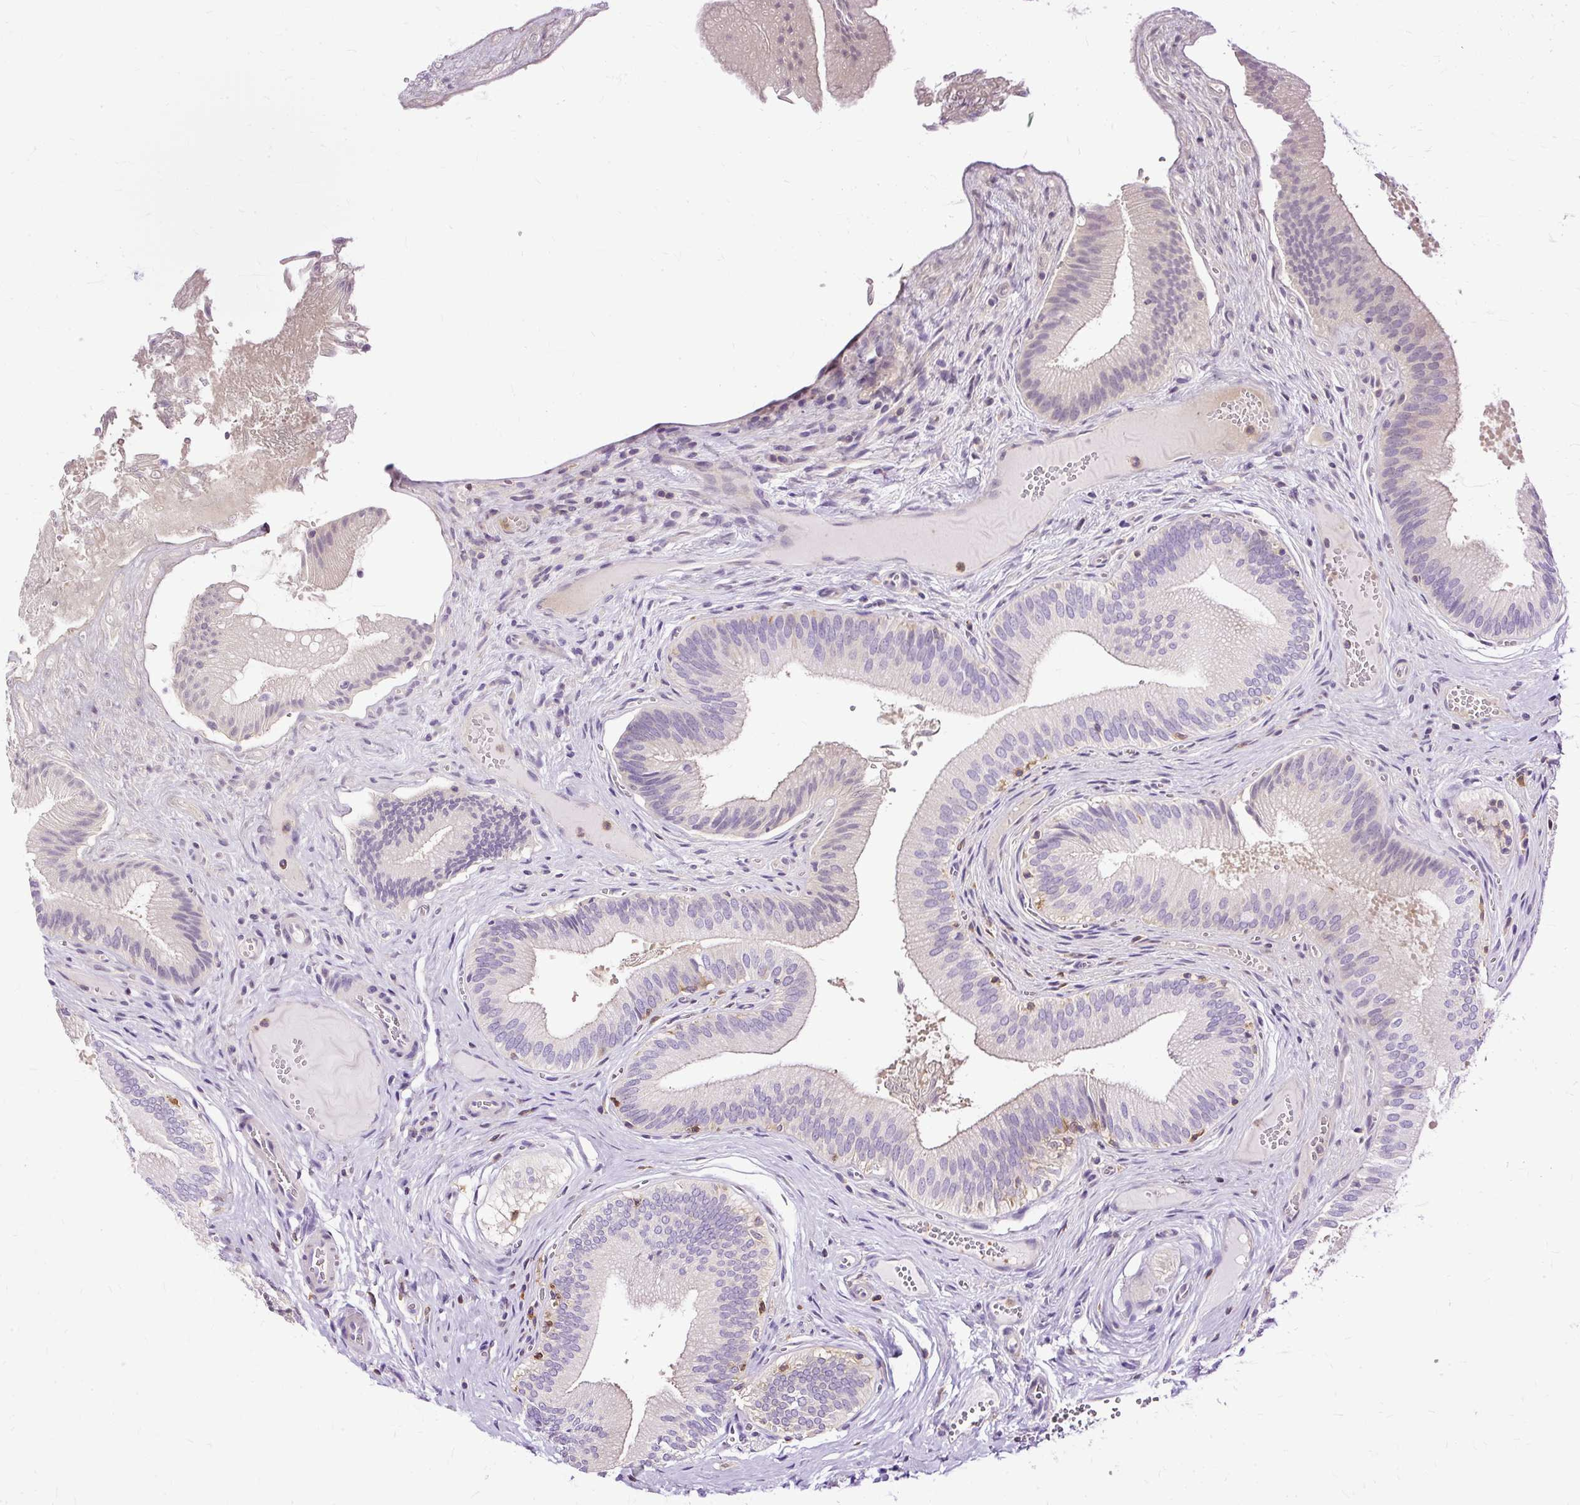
{"staining": {"intensity": "negative", "quantity": "none", "location": "none"}, "tissue": "gallbladder", "cell_type": "Glandular cells", "image_type": "normal", "snomed": [{"axis": "morphology", "description": "Normal tissue, NOS"}, {"axis": "topography", "description": "Gallbladder"}], "caption": "A high-resolution micrograph shows immunohistochemistry (IHC) staining of unremarkable gallbladder, which shows no significant expression in glandular cells.", "gene": "TWF2", "patient": {"sex": "male", "age": 17}}